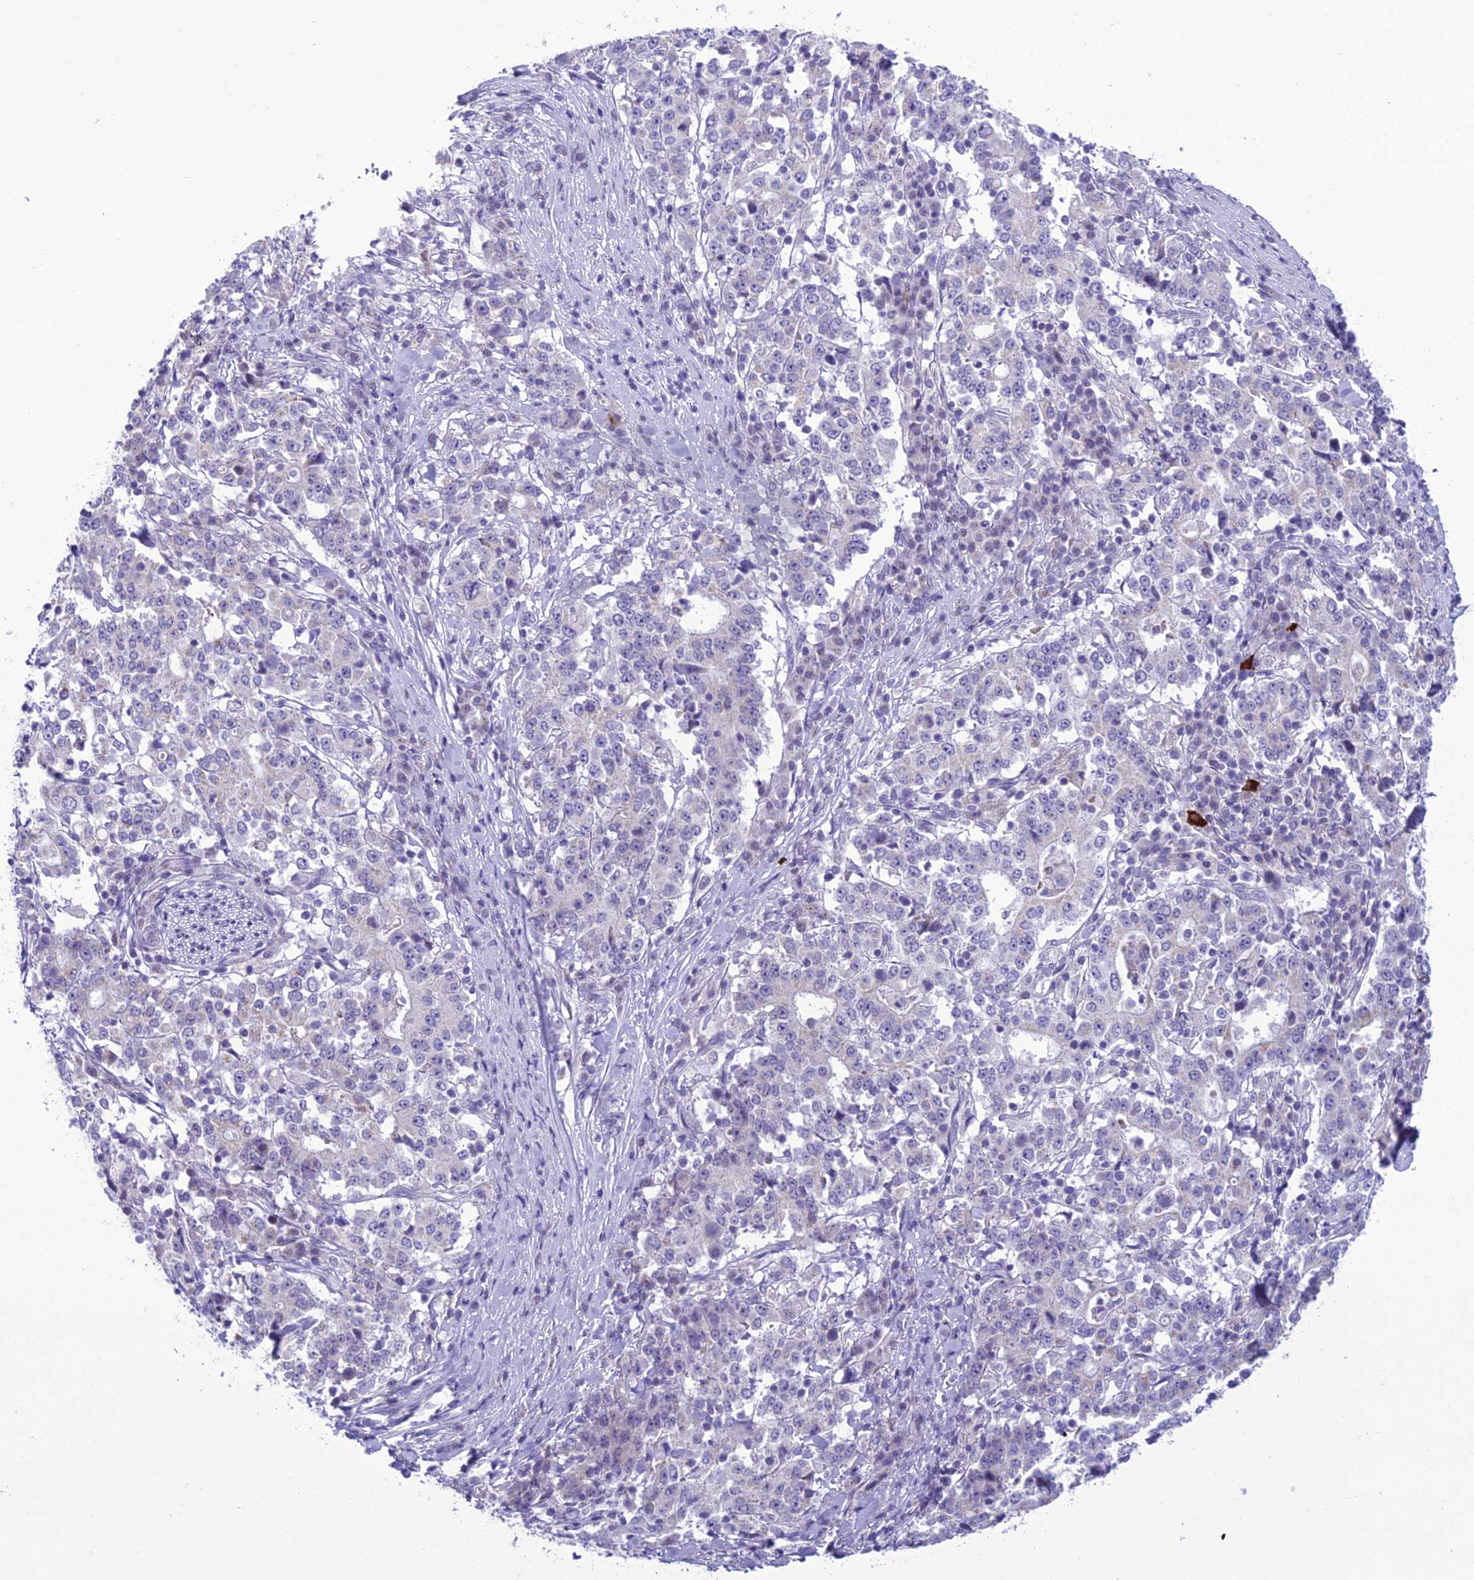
{"staining": {"intensity": "negative", "quantity": "none", "location": "none"}, "tissue": "stomach cancer", "cell_type": "Tumor cells", "image_type": "cancer", "snomed": [{"axis": "morphology", "description": "Adenocarcinoma, NOS"}, {"axis": "topography", "description": "Stomach"}], "caption": "Human stomach adenocarcinoma stained for a protein using immunohistochemistry displays no staining in tumor cells.", "gene": "B9D2", "patient": {"sex": "male", "age": 59}}